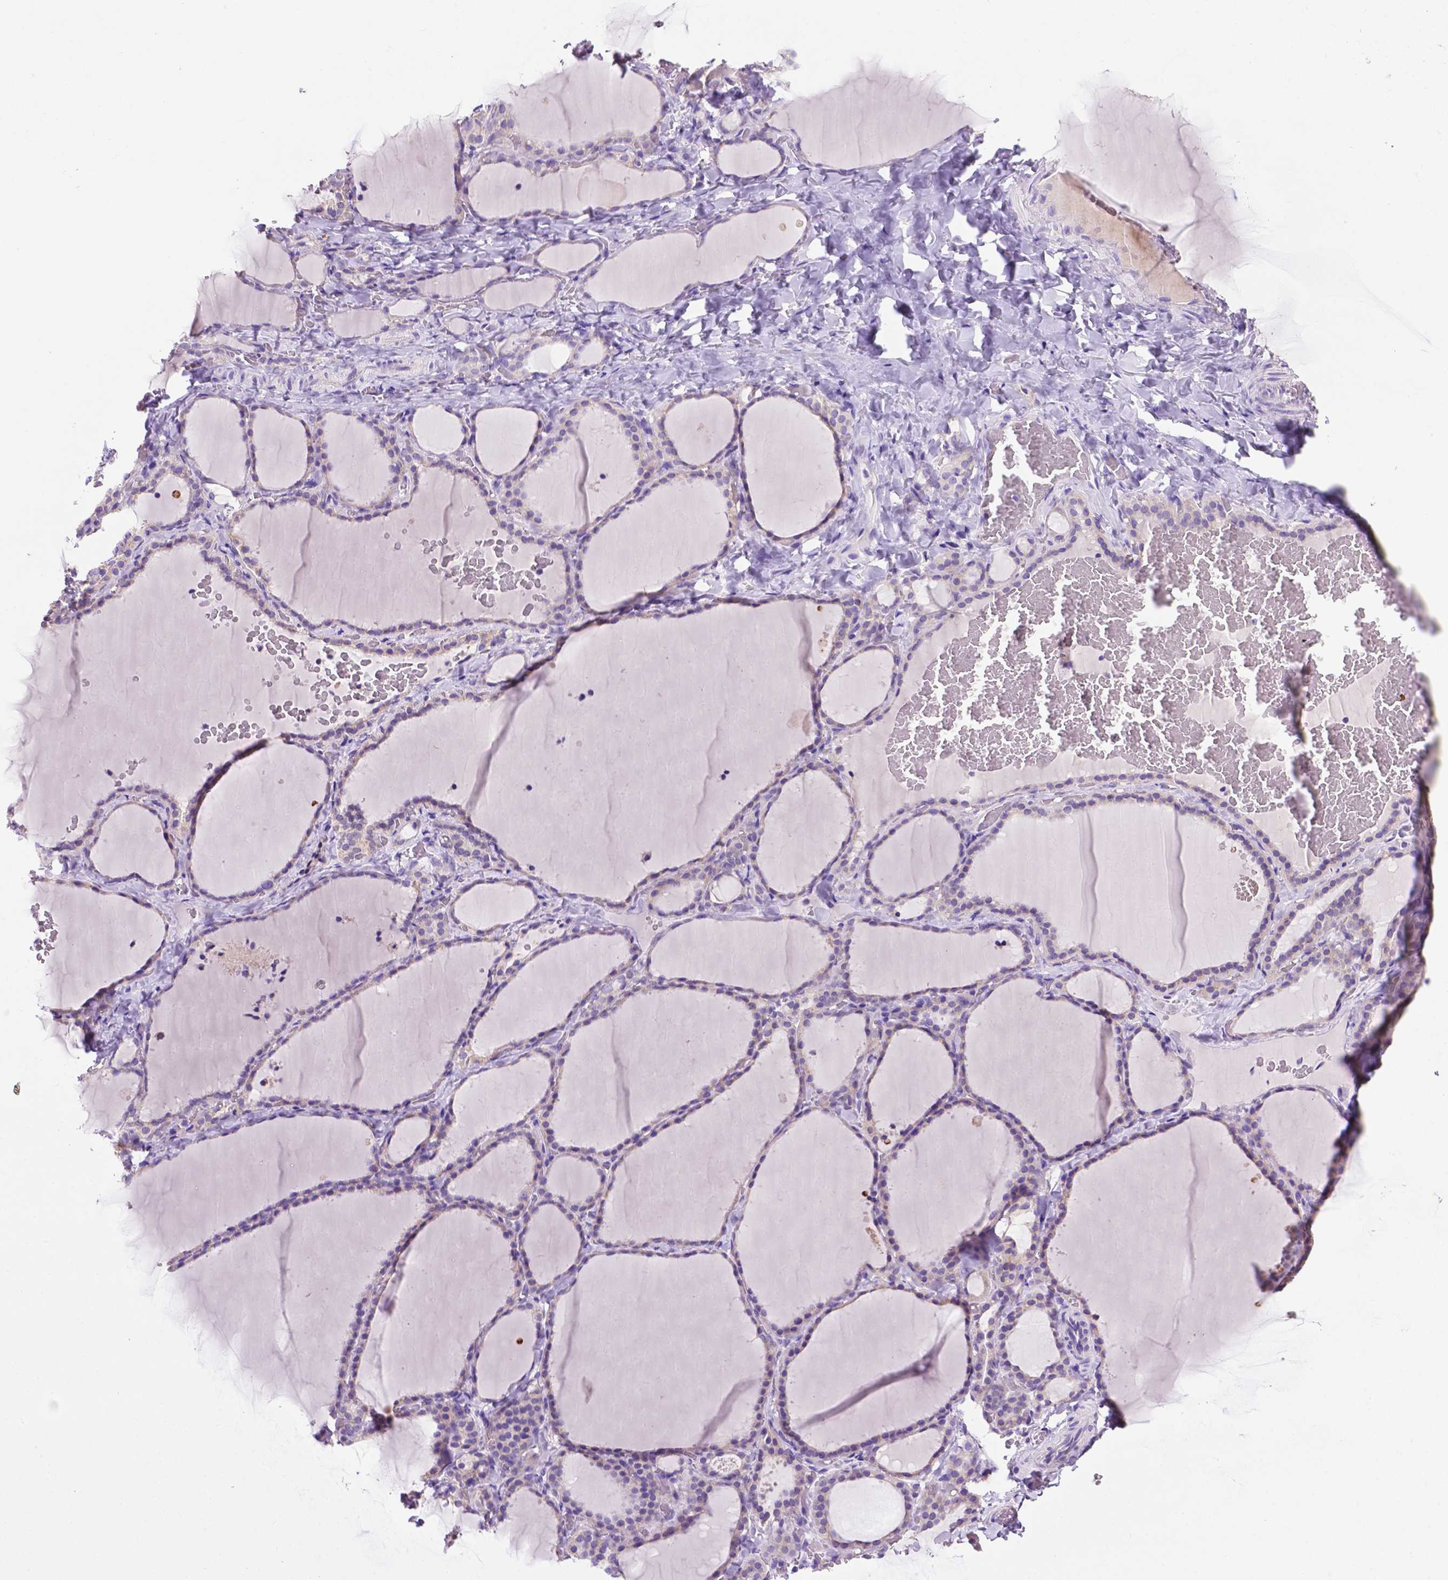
{"staining": {"intensity": "negative", "quantity": "none", "location": "none"}, "tissue": "thyroid gland", "cell_type": "Glandular cells", "image_type": "normal", "snomed": [{"axis": "morphology", "description": "Normal tissue, NOS"}, {"axis": "topography", "description": "Thyroid gland"}], "caption": "This is an immunohistochemistry (IHC) micrograph of unremarkable human thyroid gland. There is no positivity in glandular cells.", "gene": "PHYHIP", "patient": {"sex": "female", "age": 22}}